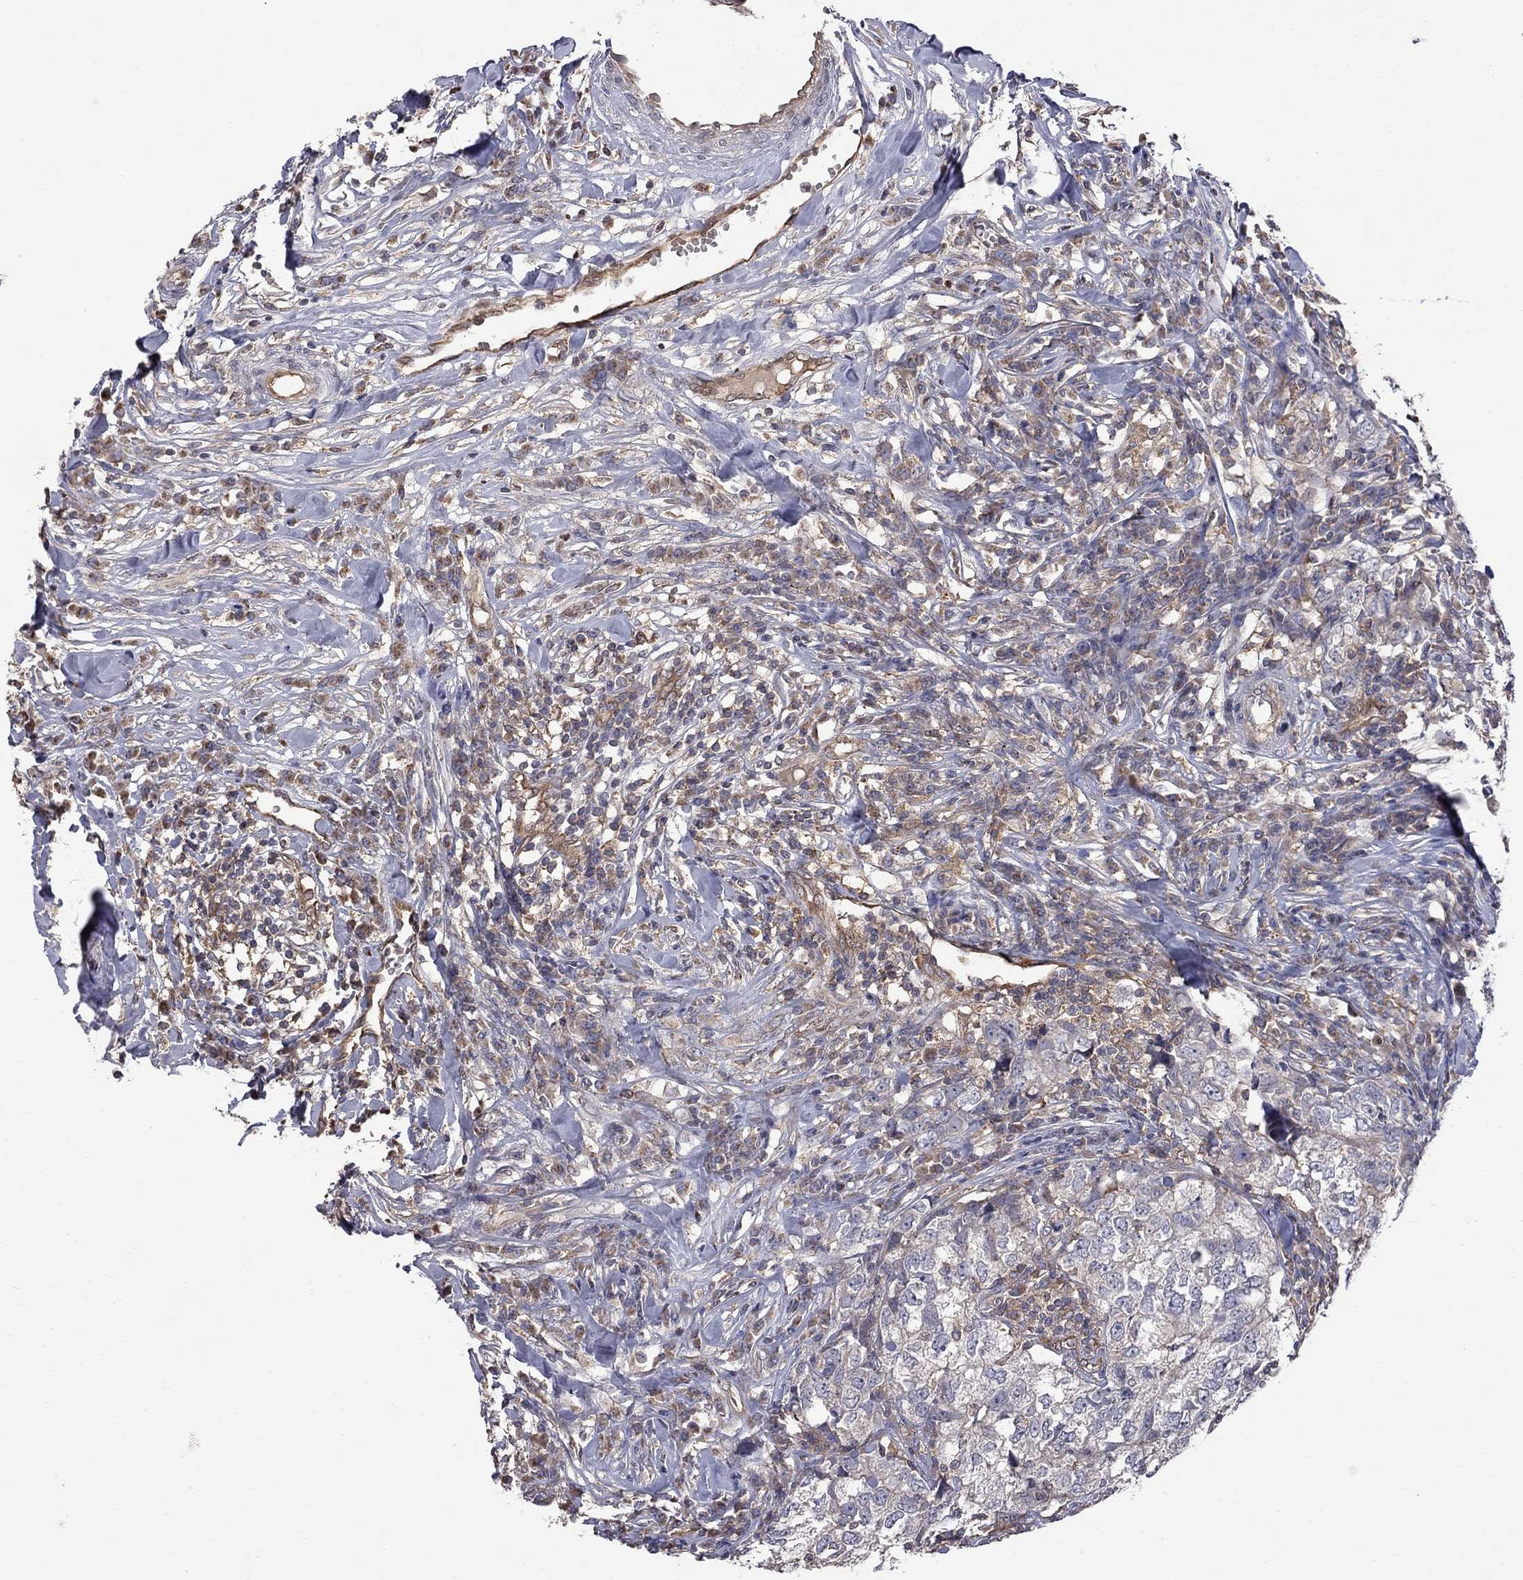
{"staining": {"intensity": "negative", "quantity": "none", "location": "none"}, "tissue": "breast cancer", "cell_type": "Tumor cells", "image_type": "cancer", "snomed": [{"axis": "morphology", "description": "Duct carcinoma"}, {"axis": "topography", "description": "Breast"}], "caption": "An IHC image of breast cancer is shown. There is no staining in tumor cells of breast cancer. Nuclei are stained in blue.", "gene": "ABI3", "patient": {"sex": "female", "age": 30}}